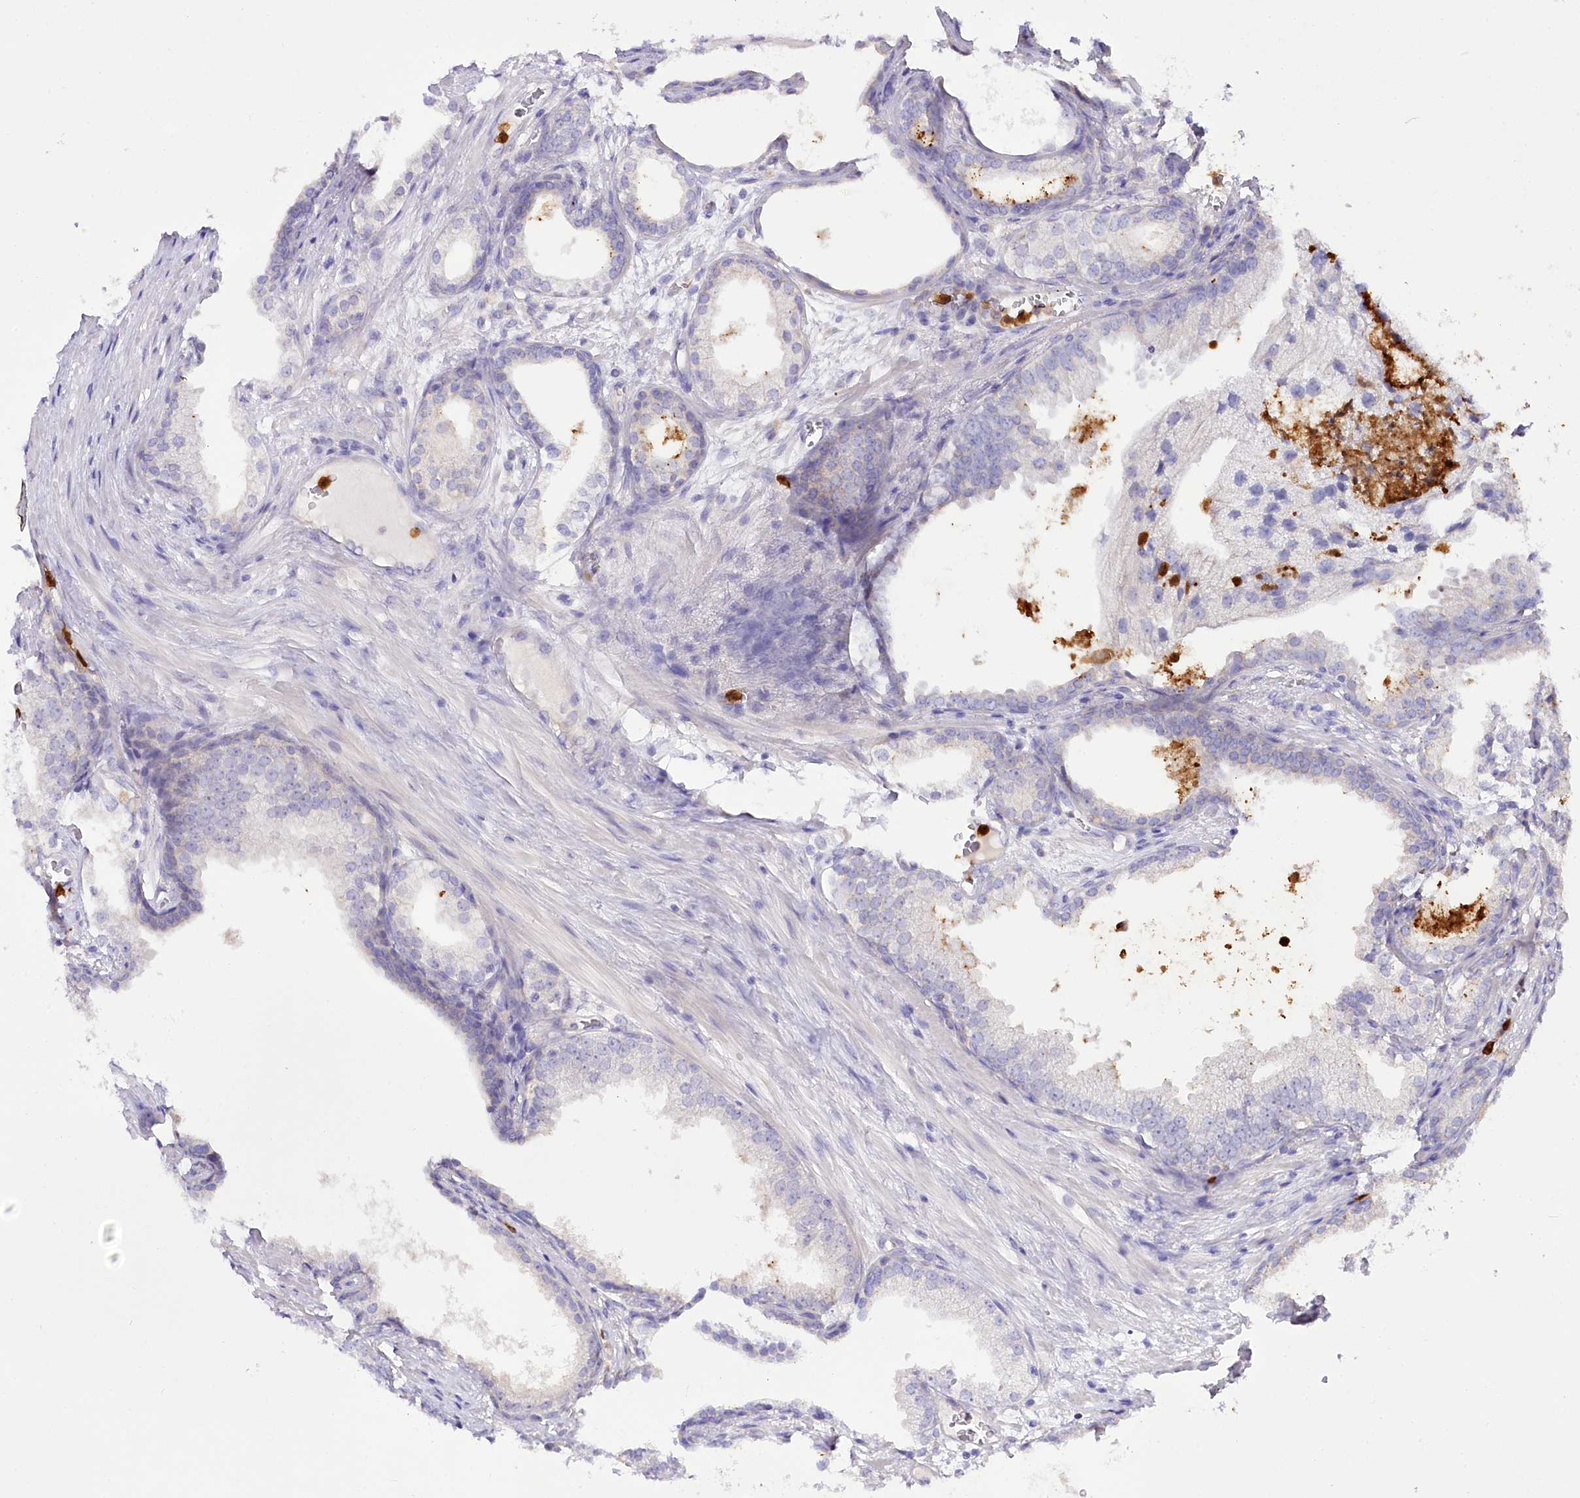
{"staining": {"intensity": "negative", "quantity": "none", "location": "none"}, "tissue": "prostate cancer", "cell_type": "Tumor cells", "image_type": "cancer", "snomed": [{"axis": "morphology", "description": "Adenocarcinoma, High grade"}, {"axis": "topography", "description": "Prostate"}], "caption": "Prostate adenocarcinoma (high-grade) was stained to show a protein in brown. There is no significant expression in tumor cells.", "gene": "DPYD", "patient": {"sex": "male", "age": 69}}